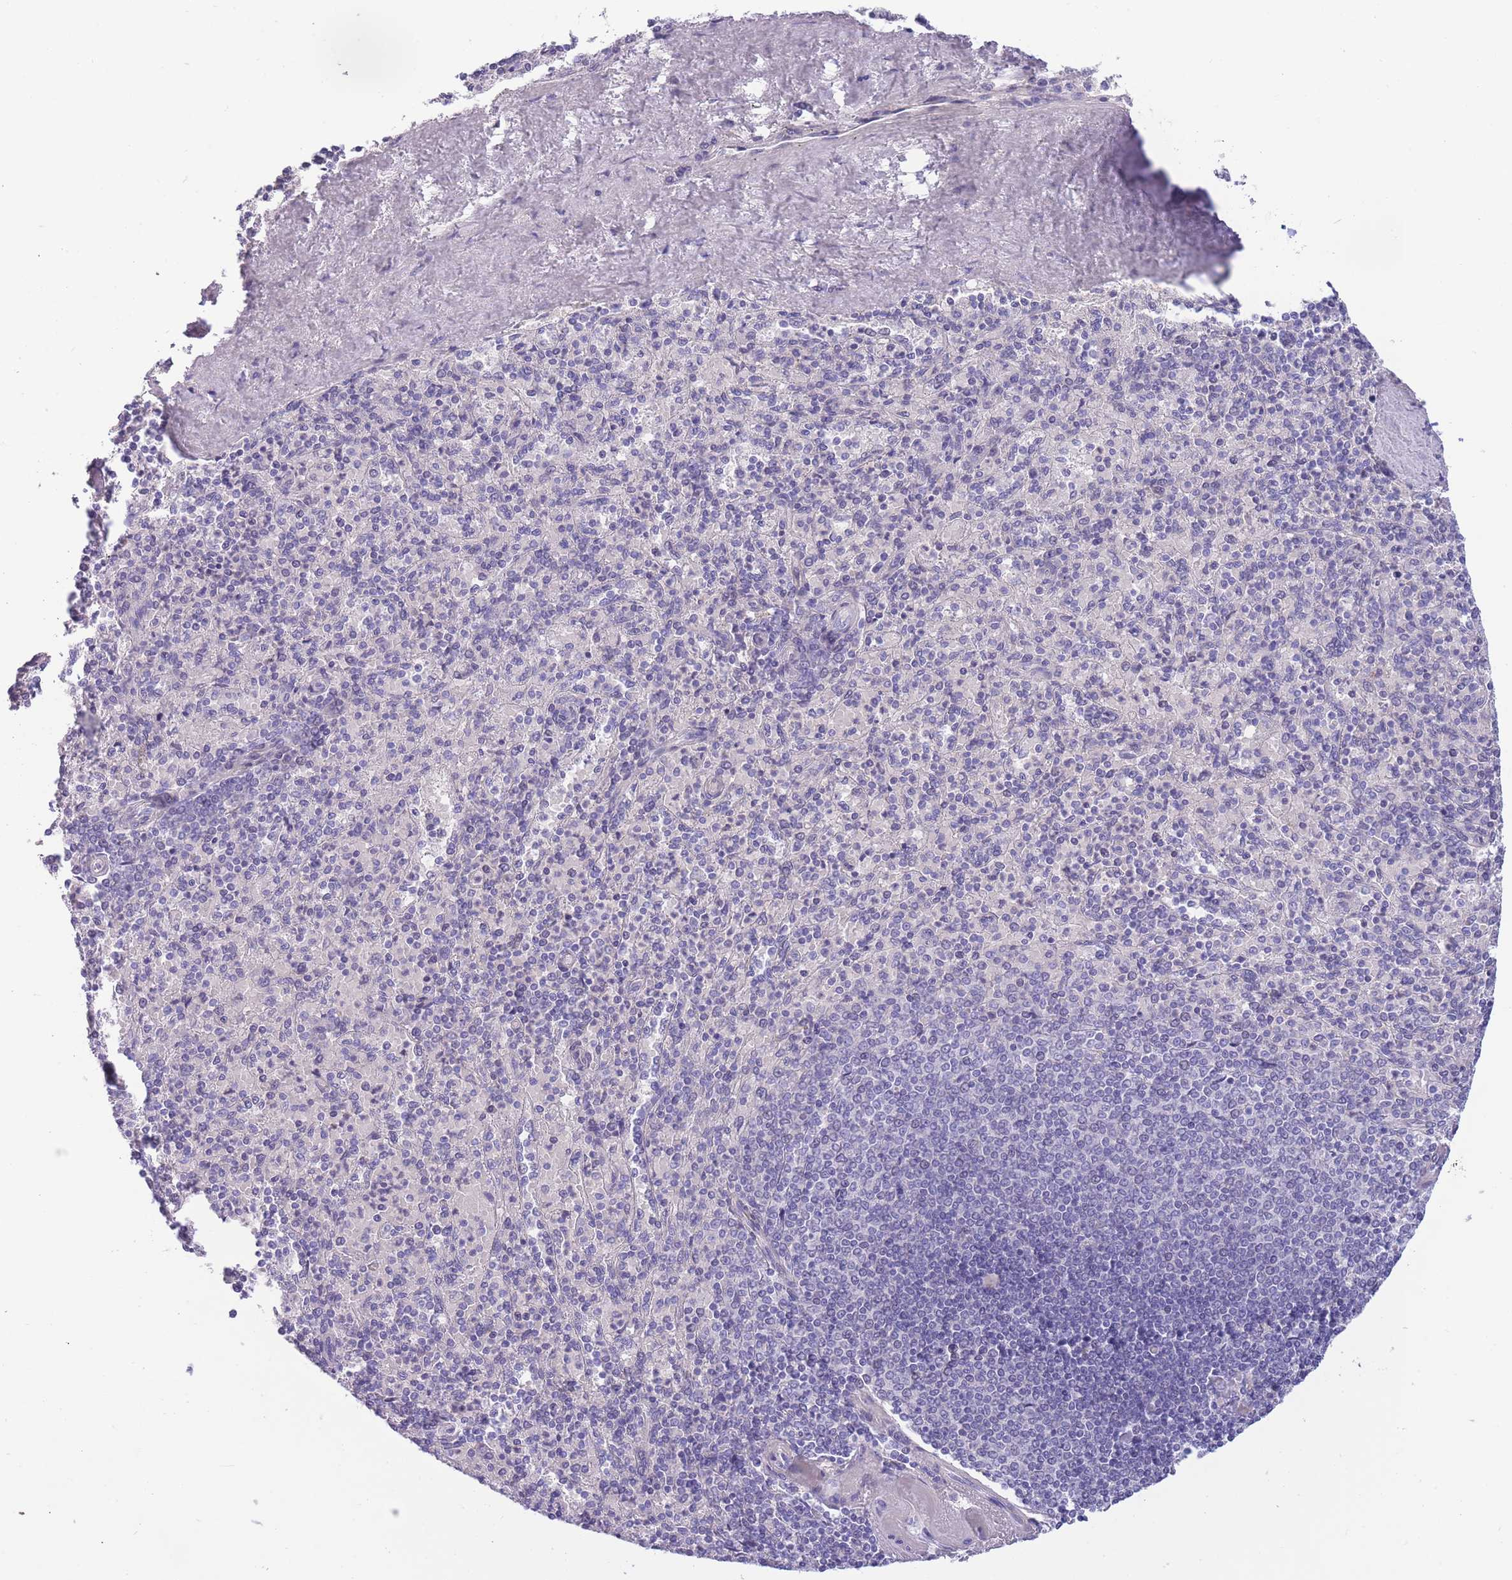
{"staining": {"intensity": "negative", "quantity": "none", "location": "none"}, "tissue": "spleen", "cell_type": "Cells in red pulp", "image_type": "normal", "snomed": [{"axis": "morphology", "description": "Normal tissue, NOS"}, {"axis": "topography", "description": "Spleen"}], "caption": "Cells in red pulp are negative for brown protein staining in unremarkable spleen. (Stains: DAB (3,3'-diaminobenzidine) IHC with hematoxylin counter stain, Microscopy: brightfield microscopy at high magnification).", "gene": "PRR23A", "patient": {"sex": "male", "age": 82}}